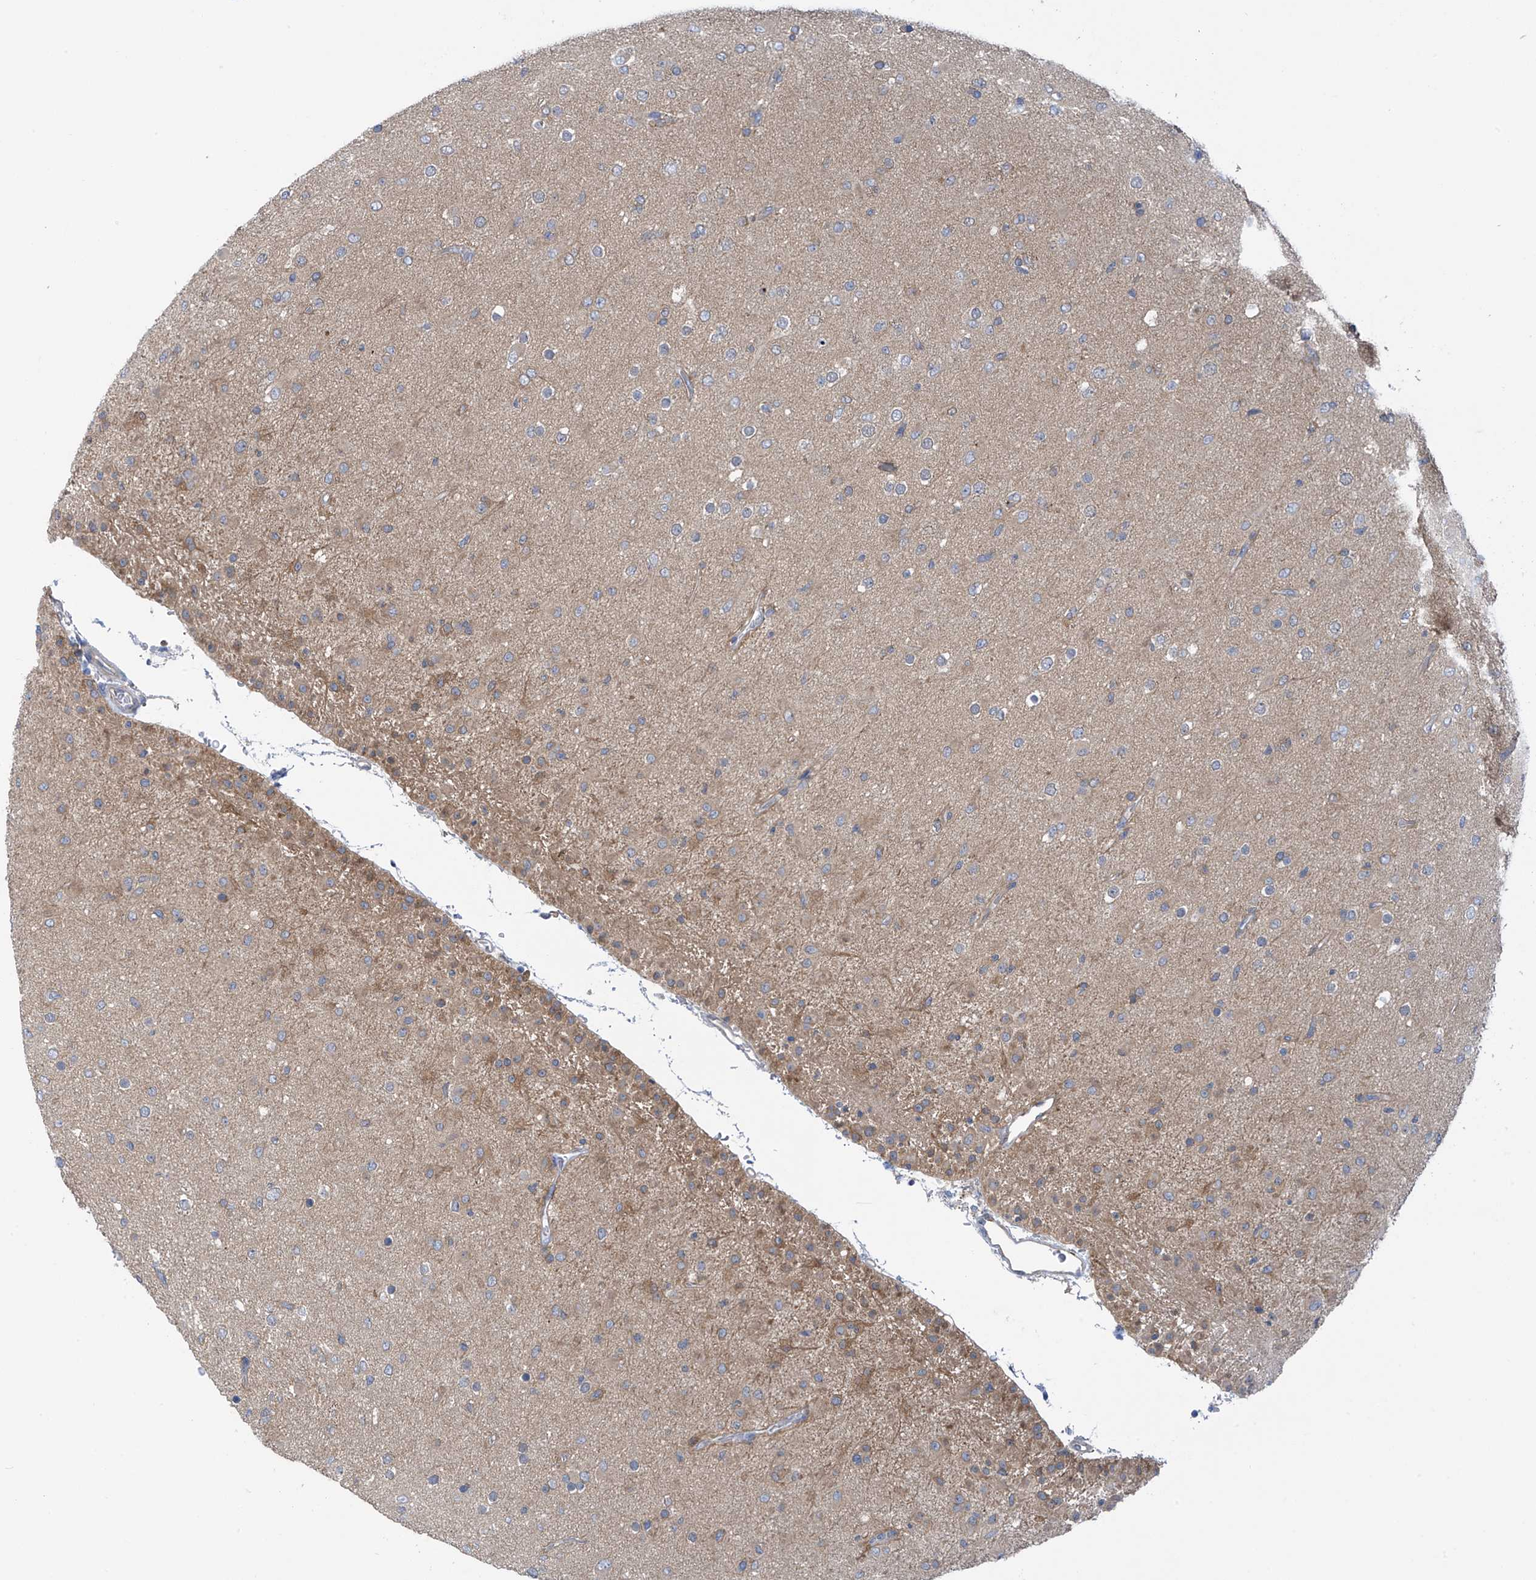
{"staining": {"intensity": "negative", "quantity": "none", "location": "none"}, "tissue": "glioma", "cell_type": "Tumor cells", "image_type": "cancer", "snomed": [{"axis": "morphology", "description": "Glioma, malignant, Low grade"}, {"axis": "topography", "description": "Brain"}], "caption": "Immunohistochemical staining of human glioma reveals no significant expression in tumor cells. (Brightfield microscopy of DAB IHC at high magnification).", "gene": "REPS1", "patient": {"sex": "male", "age": 65}}